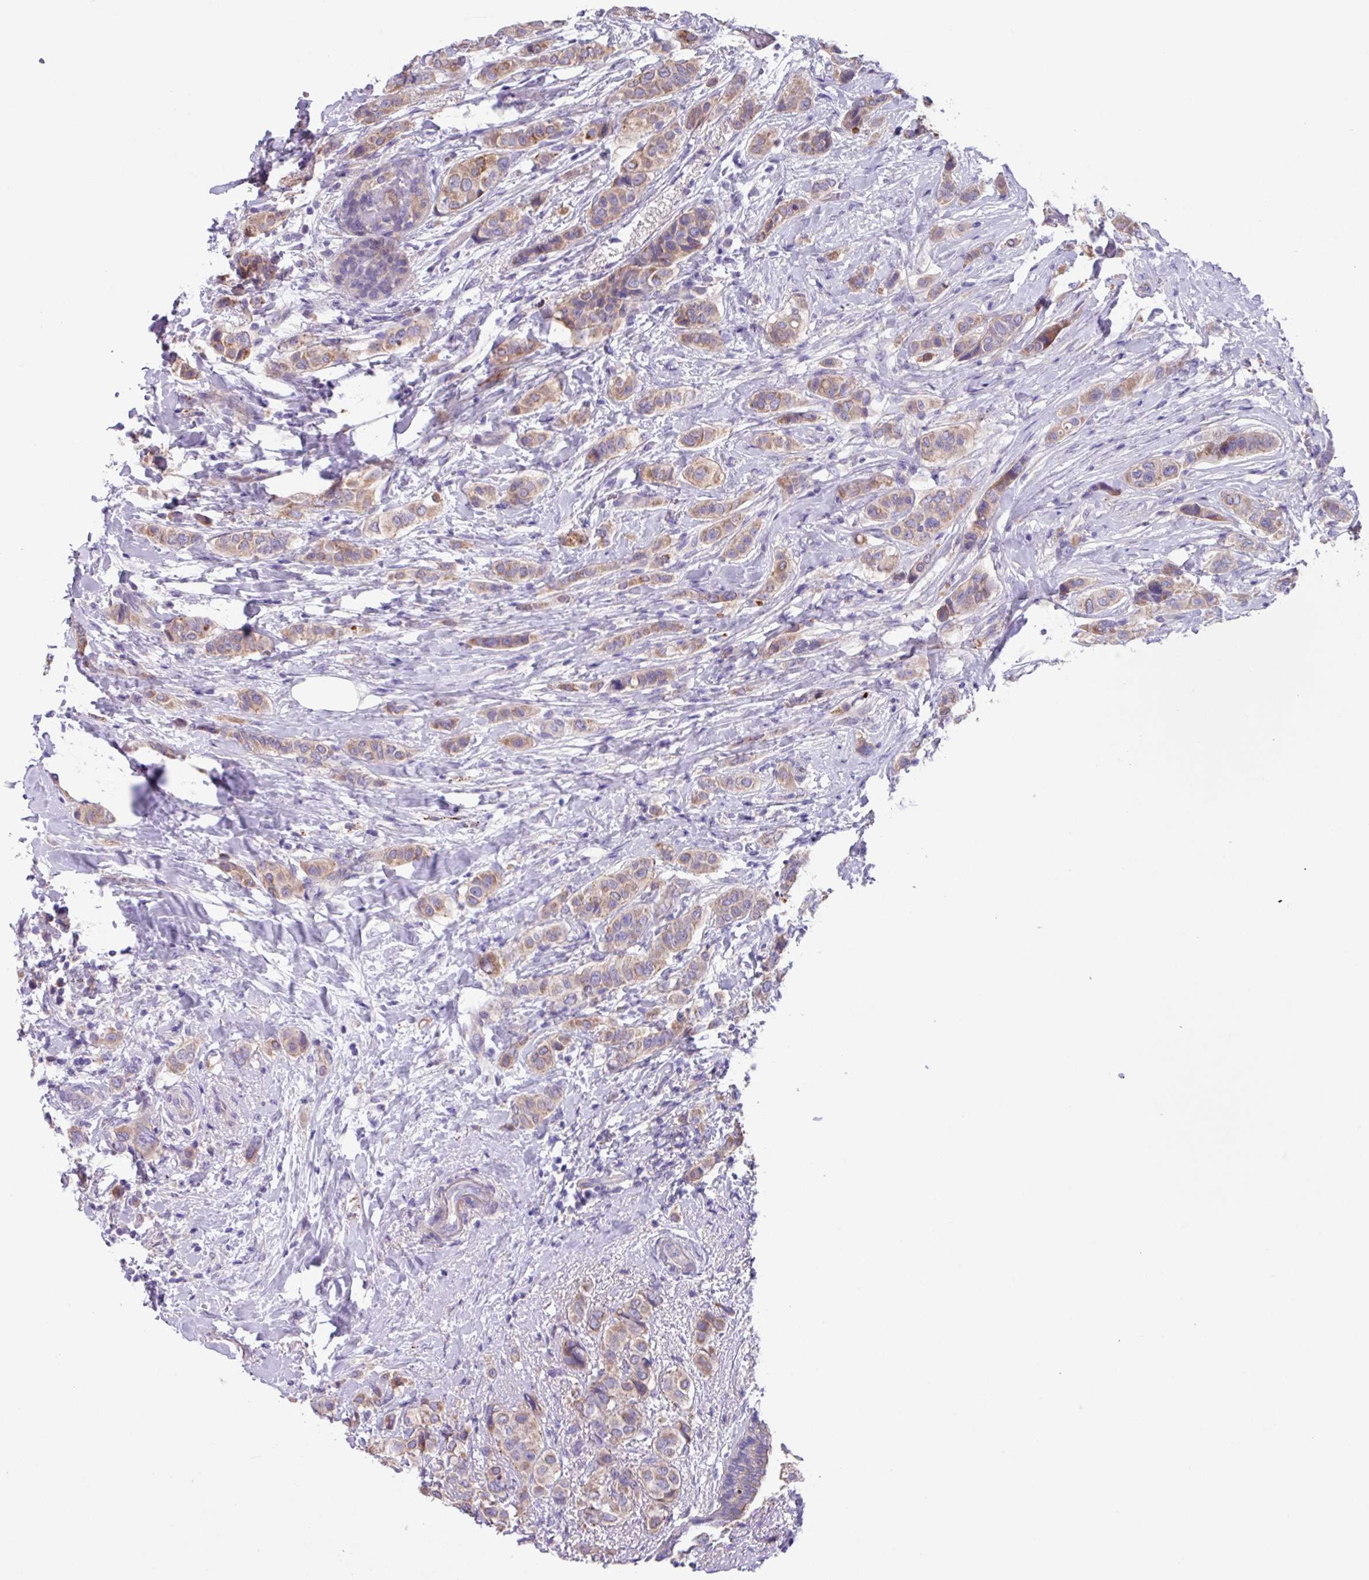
{"staining": {"intensity": "weak", "quantity": "25%-75%", "location": "cytoplasmic/membranous"}, "tissue": "breast cancer", "cell_type": "Tumor cells", "image_type": "cancer", "snomed": [{"axis": "morphology", "description": "Lobular carcinoma"}, {"axis": "topography", "description": "Breast"}], "caption": "Immunohistochemistry staining of breast cancer, which demonstrates low levels of weak cytoplasmic/membranous positivity in about 25%-75% of tumor cells indicating weak cytoplasmic/membranous protein staining. The staining was performed using DAB (brown) for protein detection and nuclei were counterstained in hematoxylin (blue).", "gene": "IQCJ", "patient": {"sex": "female", "age": 51}}